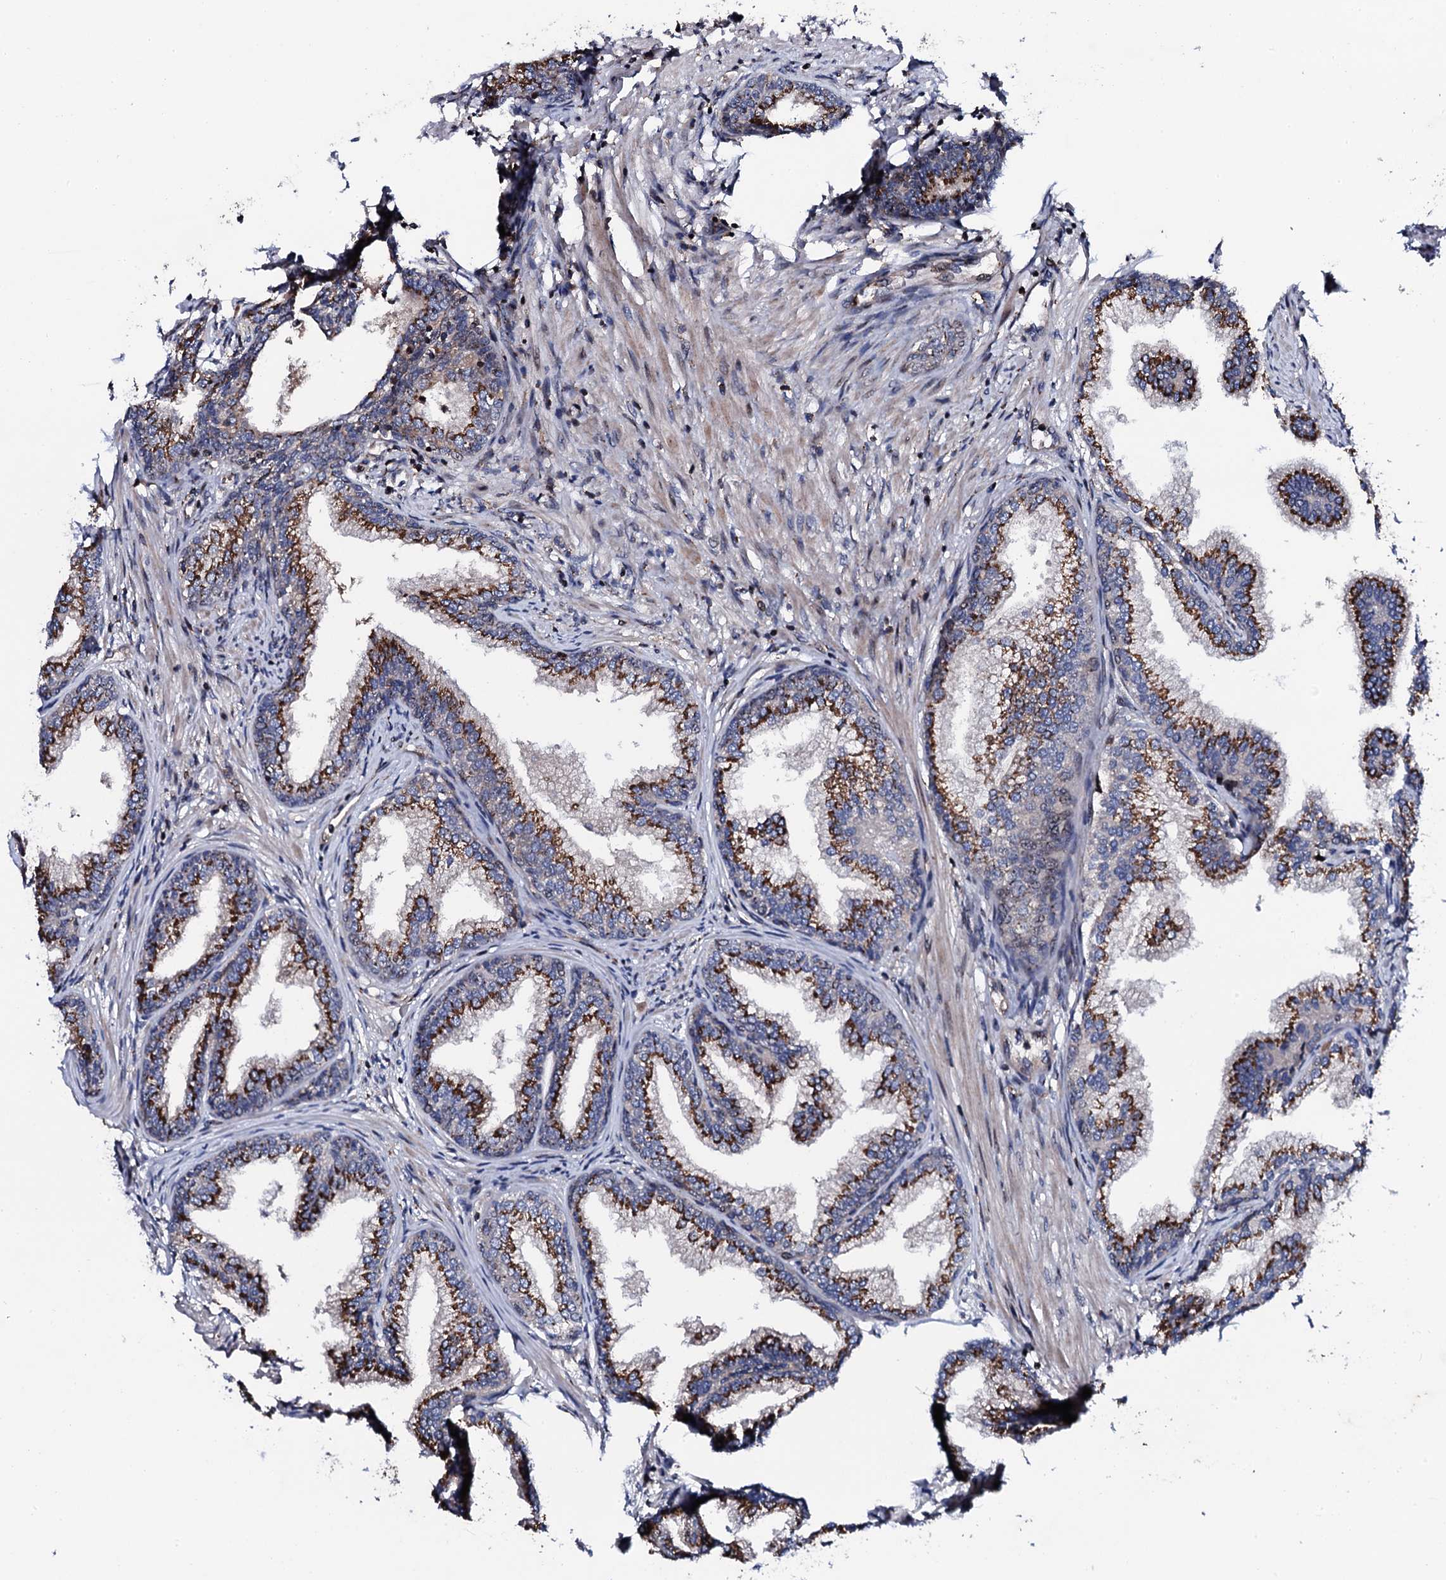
{"staining": {"intensity": "strong", "quantity": ">75%", "location": "cytoplasmic/membranous"}, "tissue": "prostate", "cell_type": "Glandular cells", "image_type": "normal", "snomed": [{"axis": "morphology", "description": "Normal tissue, NOS"}, {"axis": "topography", "description": "Prostate"}], "caption": "Protein analysis of normal prostate displays strong cytoplasmic/membranous expression in about >75% of glandular cells. Nuclei are stained in blue.", "gene": "PLET1", "patient": {"sex": "male", "age": 76}}